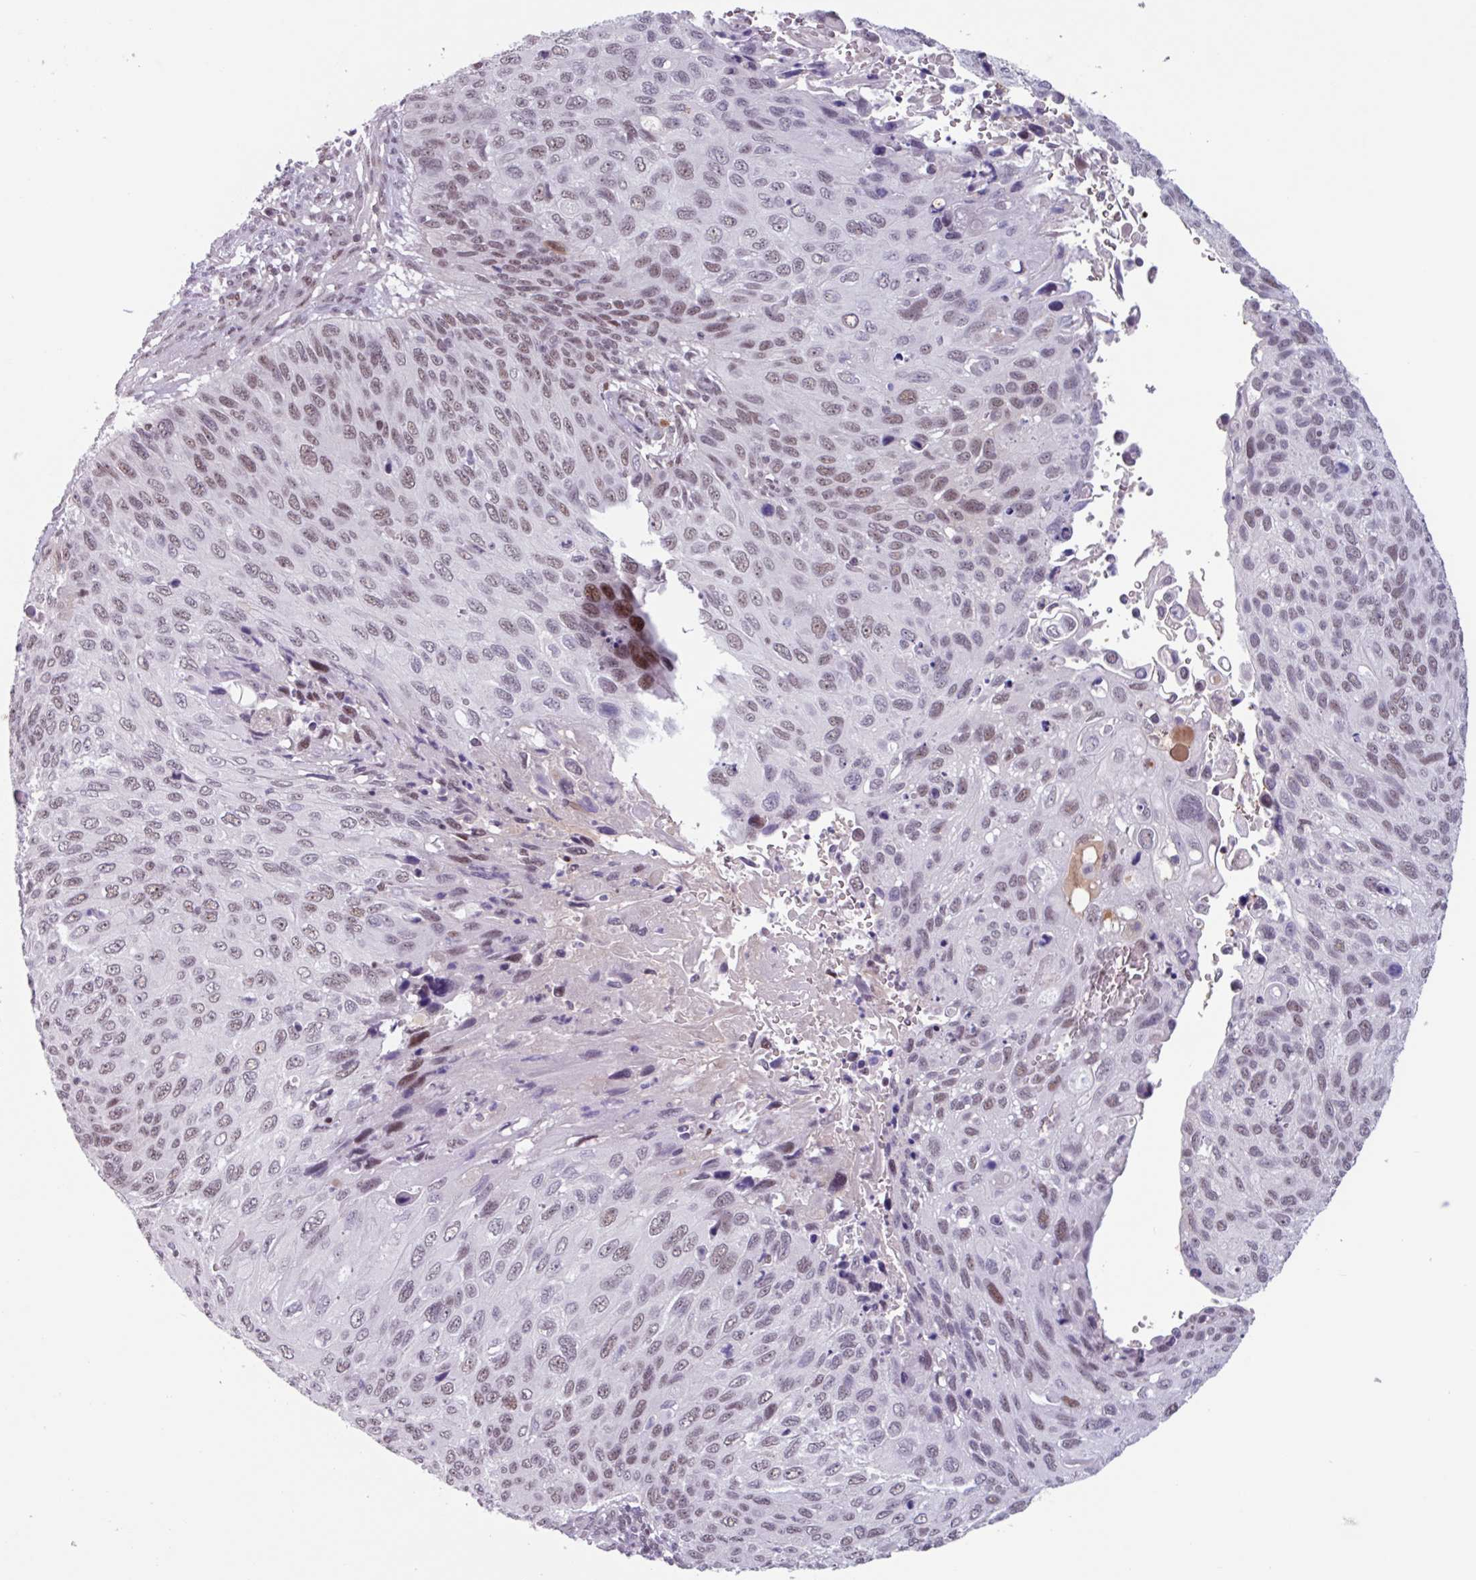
{"staining": {"intensity": "weak", "quantity": "25%-75%", "location": "nuclear"}, "tissue": "cervical cancer", "cell_type": "Tumor cells", "image_type": "cancer", "snomed": [{"axis": "morphology", "description": "Squamous cell carcinoma, NOS"}, {"axis": "topography", "description": "Cervix"}], "caption": "The histopathology image displays staining of cervical cancer, revealing weak nuclear protein staining (brown color) within tumor cells.", "gene": "ZNF575", "patient": {"sex": "female", "age": 70}}